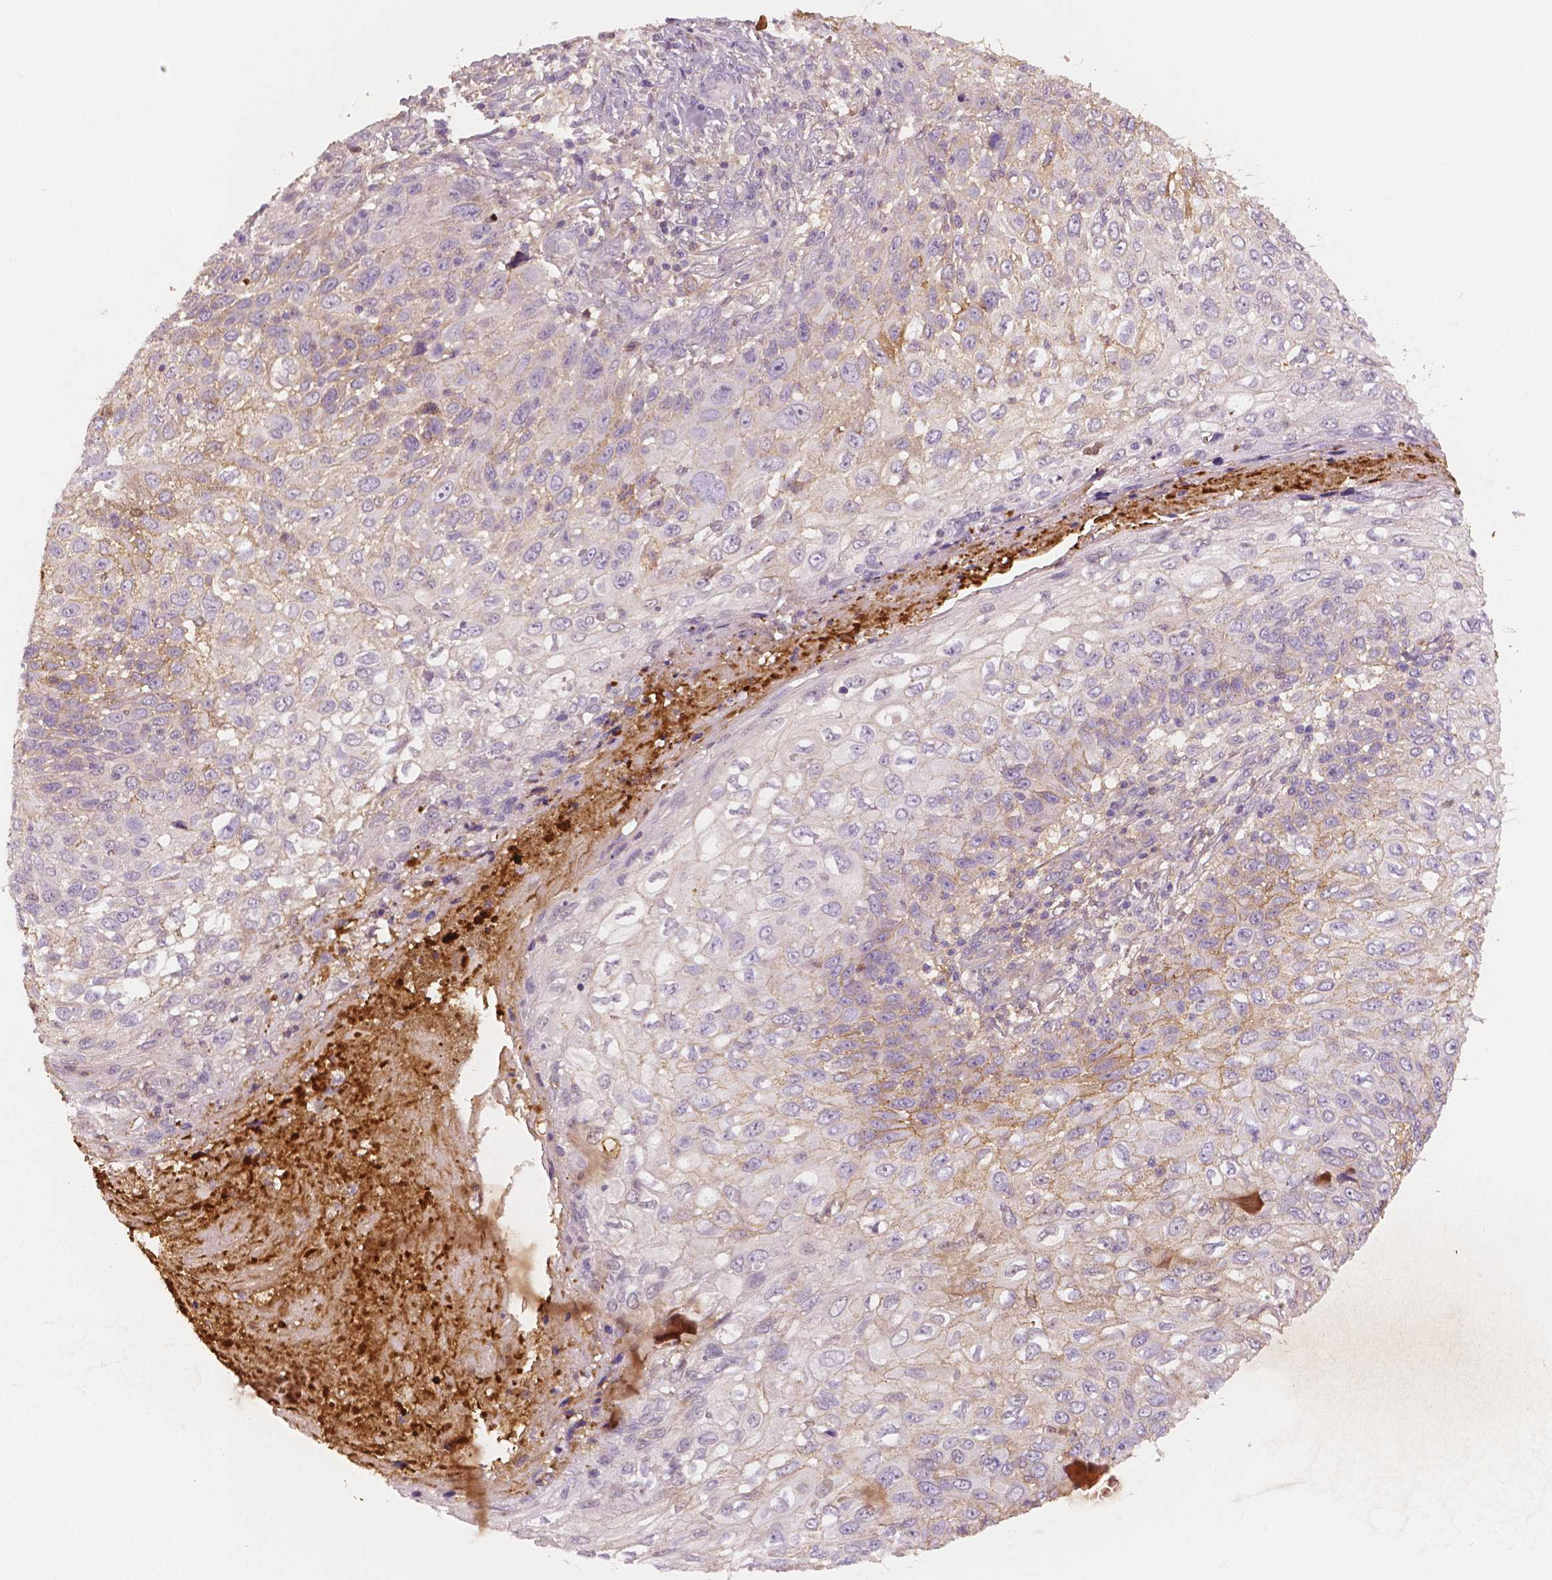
{"staining": {"intensity": "moderate", "quantity": "<25%", "location": "cytoplasmic/membranous"}, "tissue": "skin cancer", "cell_type": "Tumor cells", "image_type": "cancer", "snomed": [{"axis": "morphology", "description": "Squamous cell carcinoma, NOS"}, {"axis": "topography", "description": "Skin"}], "caption": "High-power microscopy captured an immunohistochemistry photomicrograph of skin cancer (squamous cell carcinoma), revealing moderate cytoplasmic/membranous staining in about <25% of tumor cells. The staining was performed using DAB (3,3'-diaminobenzidine), with brown indicating positive protein expression. Nuclei are stained blue with hematoxylin.", "gene": "APOA4", "patient": {"sex": "male", "age": 92}}